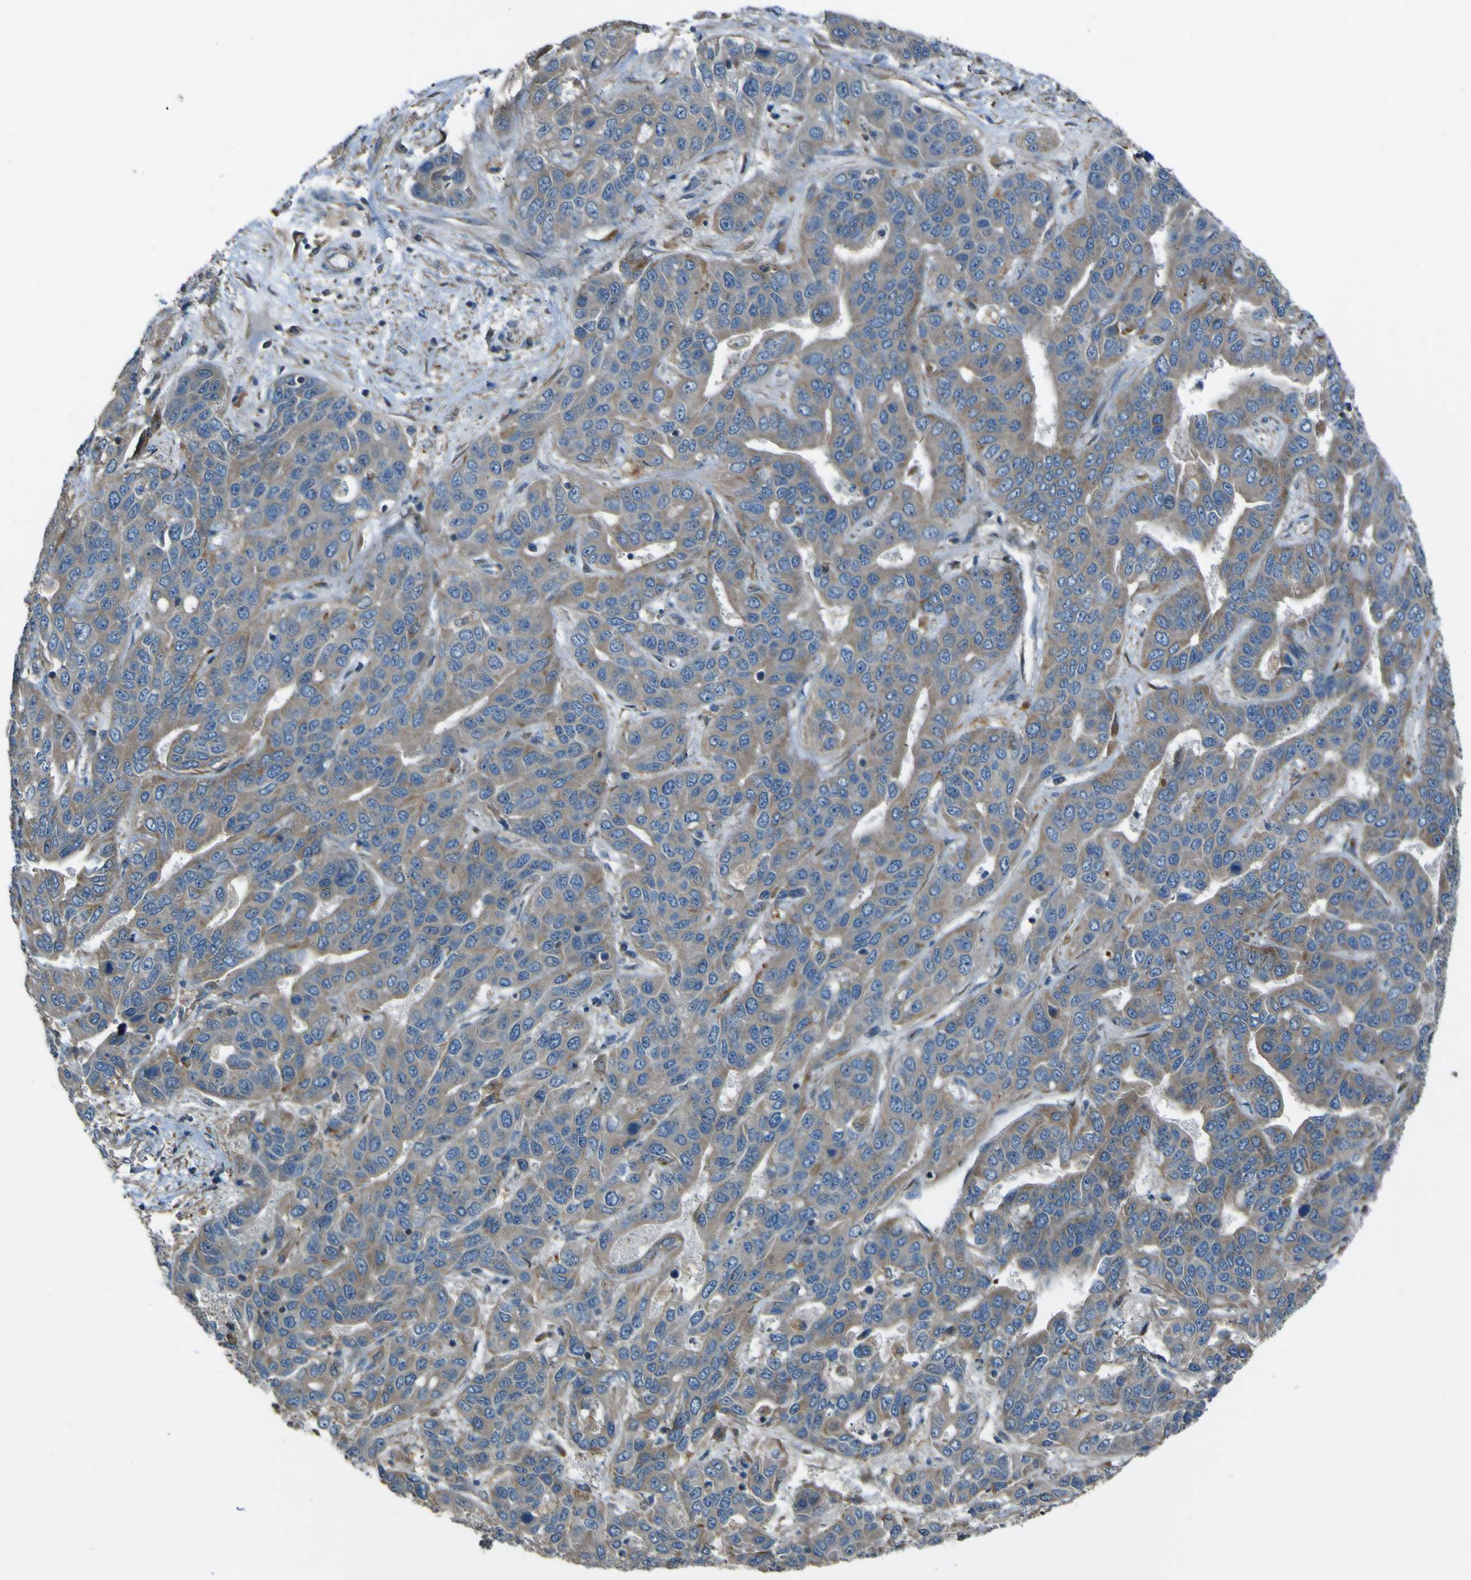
{"staining": {"intensity": "moderate", "quantity": "25%-75%", "location": "cytoplasmic/membranous"}, "tissue": "liver cancer", "cell_type": "Tumor cells", "image_type": "cancer", "snomed": [{"axis": "morphology", "description": "Cholangiocarcinoma"}, {"axis": "topography", "description": "Liver"}], "caption": "Human liver cholangiocarcinoma stained with a brown dye shows moderate cytoplasmic/membranous positive positivity in about 25%-75% of tumor cells.", "gene": "NAALADL2", "patient": {"sex": "female", "age": 52}}